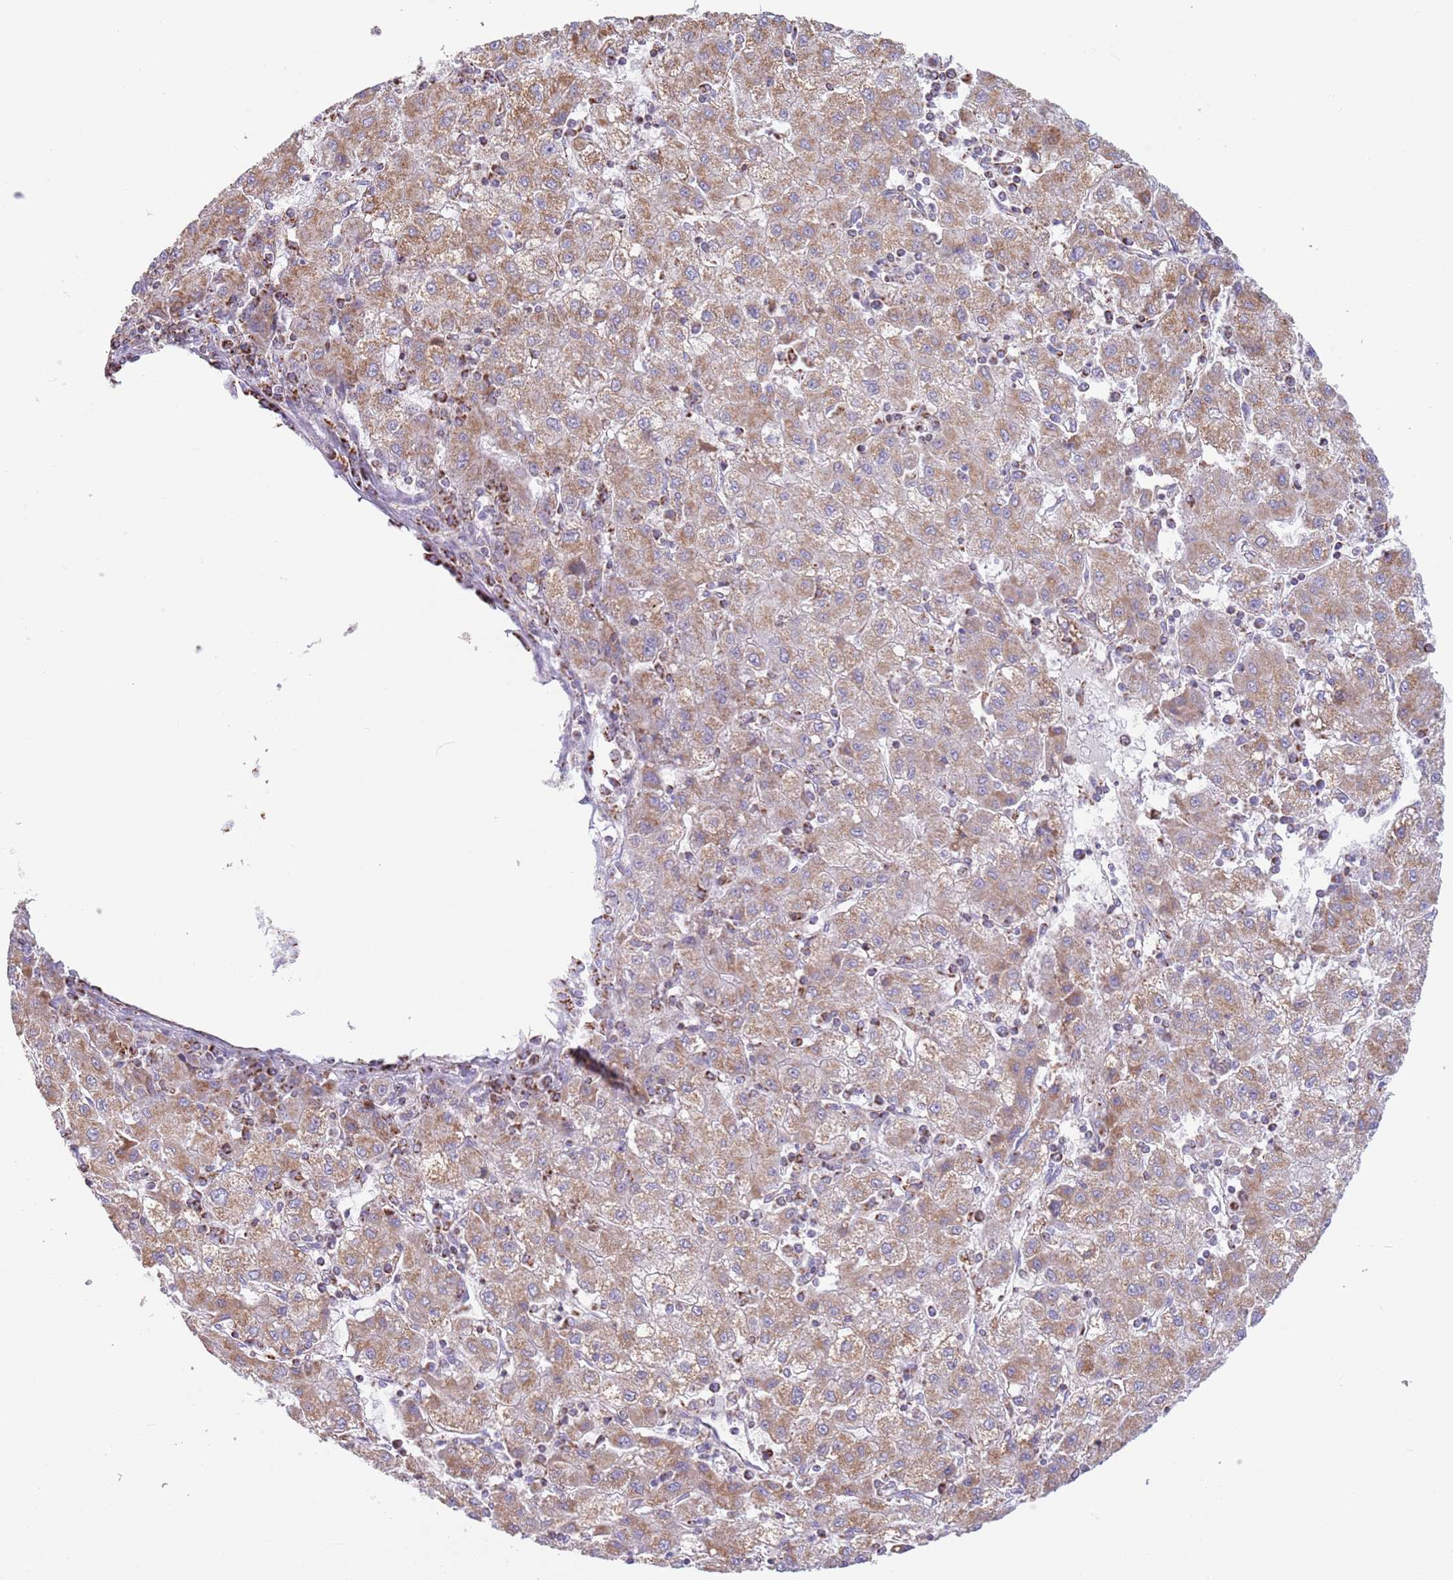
{"staining": {"intensity": "moderate", "quantity": "25%-75%", "location": "cytoplasmic/membranous"}, "tissue": "liver cancer", "cell_type": "Tumor cells", "image_type": "cancer", "snomed": [{"axis": "morphology", "description": "Carcinoma, Hepatocellular, NOS"}, {"axis": "topography", "description": "Liver"}], "caption": "Tumor cells reveal medium levels of moderate cytoplasmic/membranous expression in approximately 25%-75% of cells in human liver hepatocellular carcinoma.", "gene": "LHX6", "patient": {"sex": "male", "age": 72}}